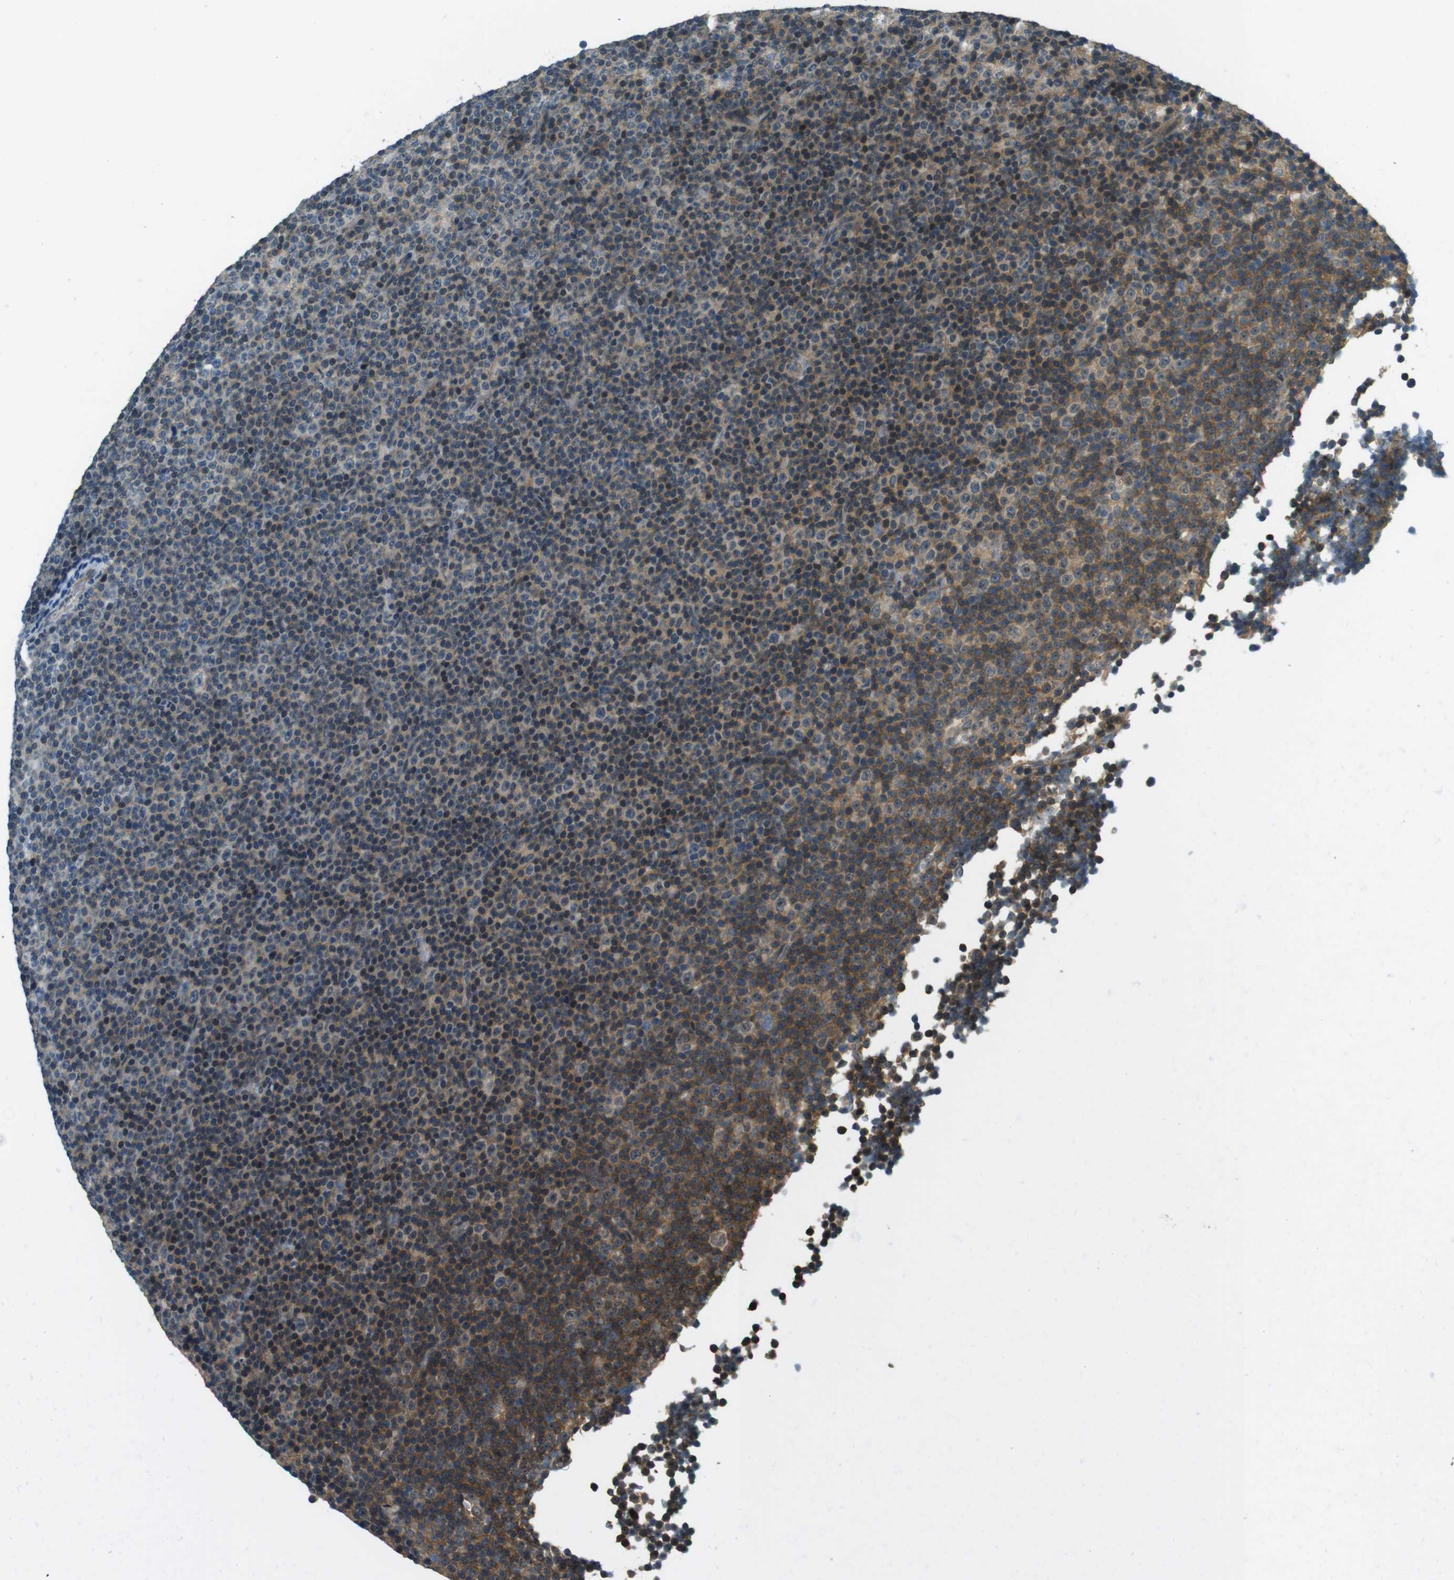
{"staining": {"intensity": "weak", "quantity": "25%-75%", "location": "cytoplasmic/membranous"}, "tissue": "lymphoma", "cell_type": "Tumor cells", "image_type": "cancer", "snomed": [{"axis": "morphology", "description": "Malignant lymphoma, non-Hodgkin's type, Low grade"}, {"axis": "topography", "description": "Lymph node"}], "caption": "Malignant lymphoma, non-Hodgkin's type (low-grade) stained for a protein (brown) shows weak cytoplasmic/membranous positive positivity in approximately 25%-75% of tumor cells.", "gene": "TIAM2", "patient": {"sex": "female", "age": 67}}